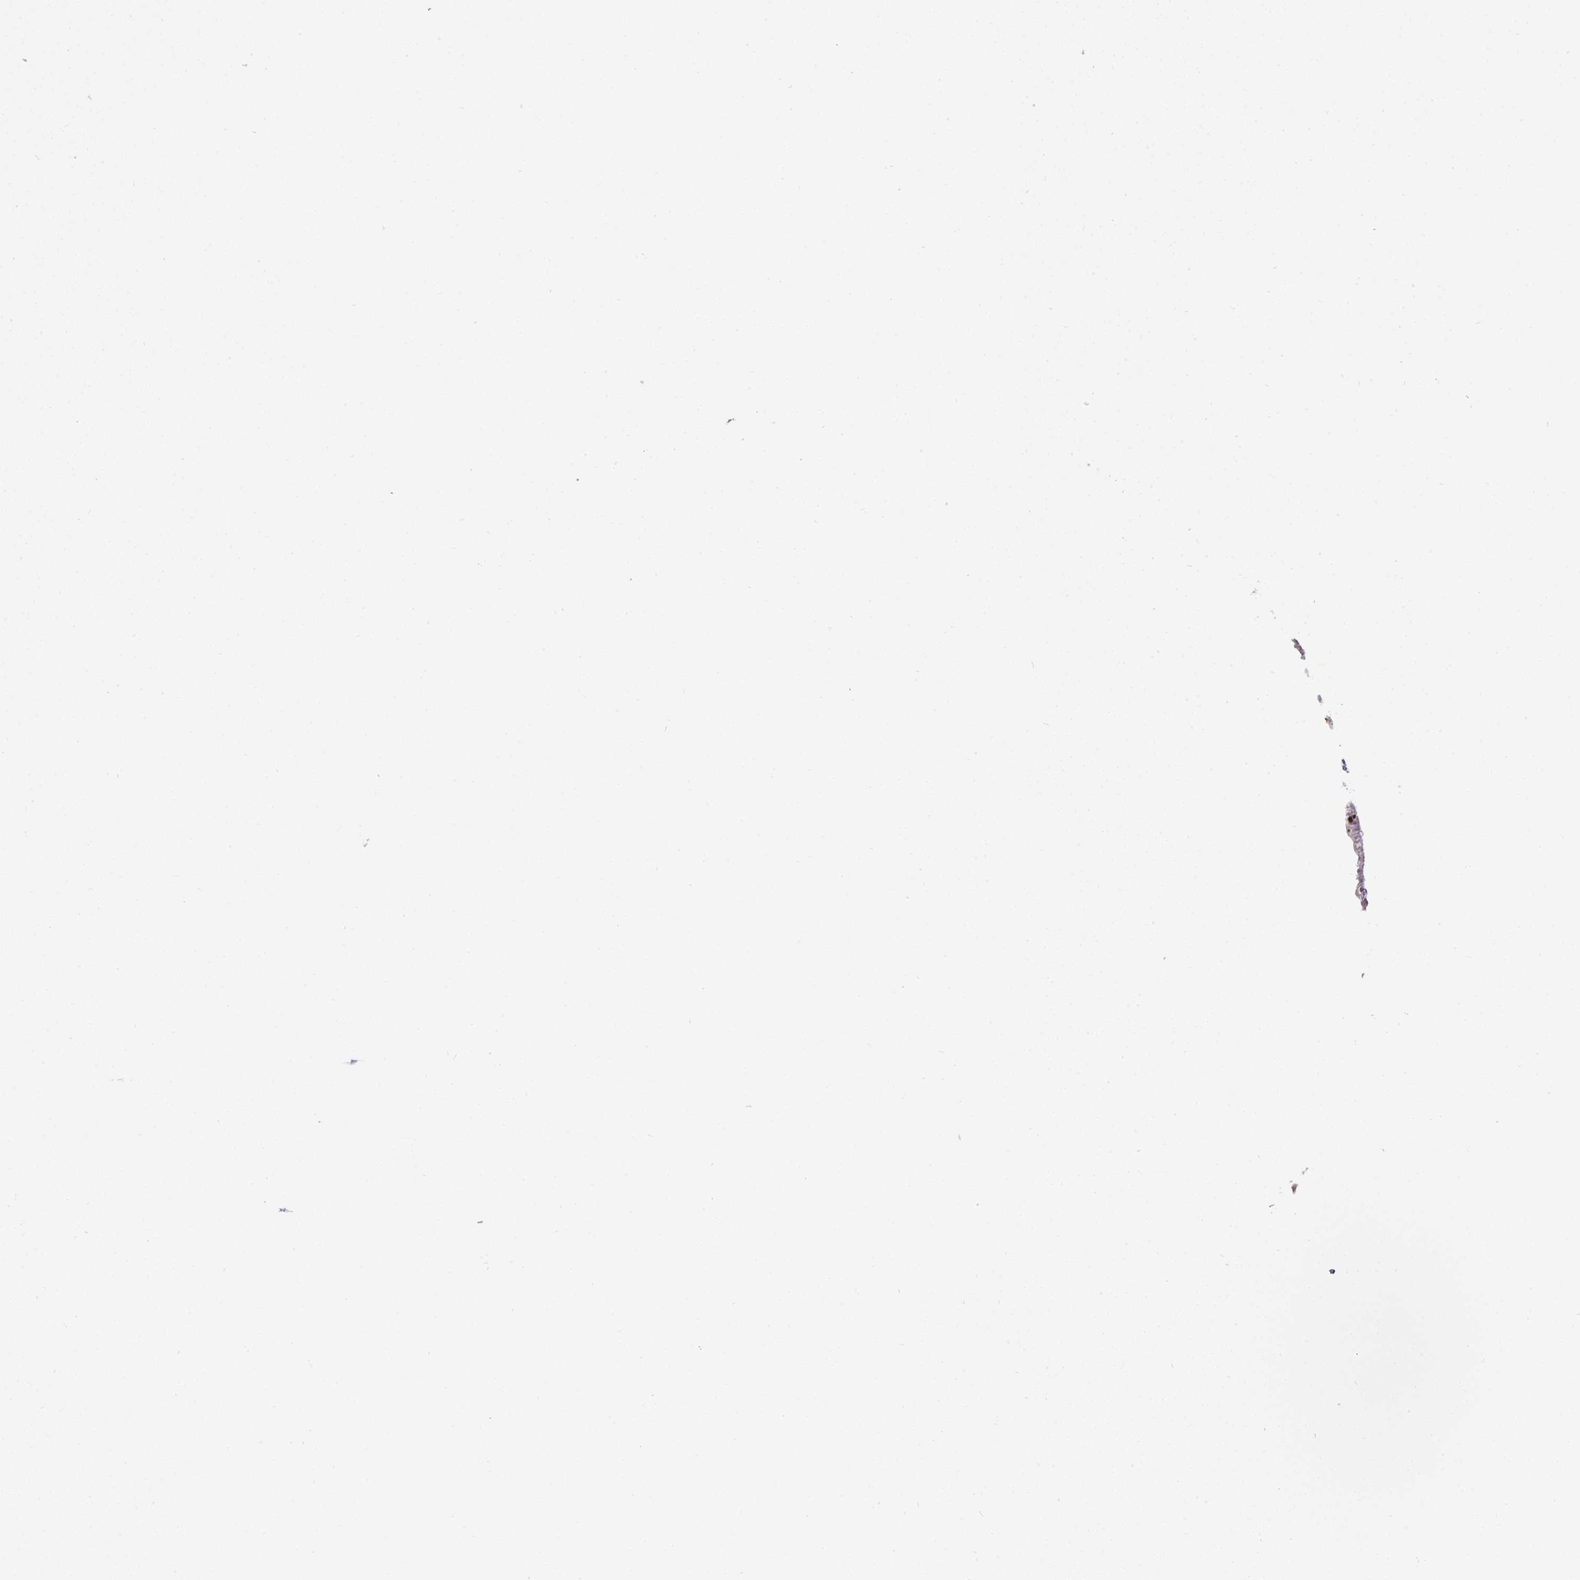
{"staining": {"intensity": "strong", "quantity": ">75%", "location": "cytoplasmic/membranous,nuclear"}, "tissue": "gallbladder", "cell_type": "Glandular cells", "image_type": "normal", "snomed": [{"axis": "morphology", "description": "Normal tissue, NOS"}, {"axis": "topography", "description": "Gallbladder"}], "caption": "Immunohistochemistry (IHC) photomicrograph of unremarkable gallbladder: gallbladder stained using IHC exhibits high levels of strong protein expression localized specifically in the cytoplasmic/membranous,nuclear of glandular cells, appearing as a cytoplasmic/membranous,nuclear brown color.", "gene": "SWSAP1", "patient": {"sex": "female", "age": 61}}